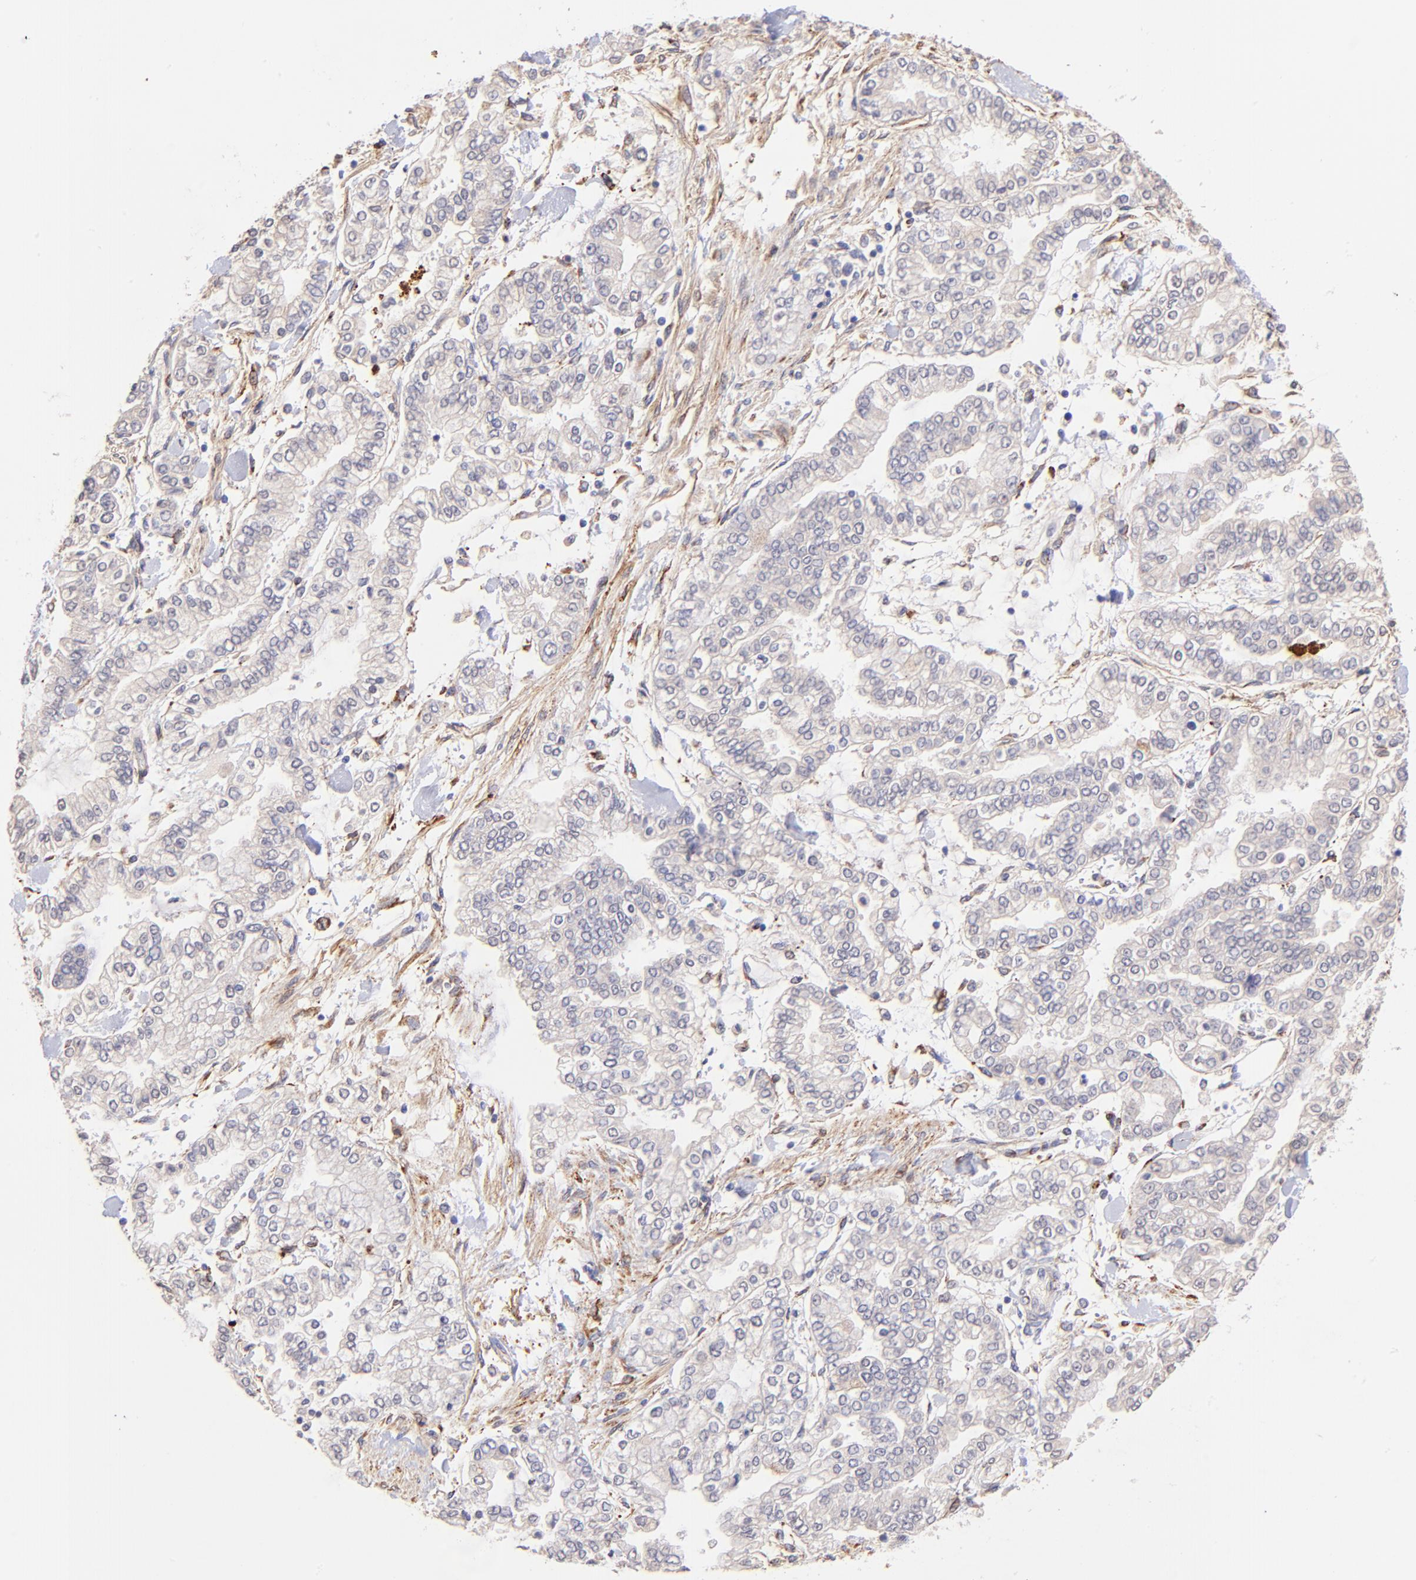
{"staining": {"intensity": "weak", "quantity": "<25%", "location": "cytoplasmic/membranous"}, "tissue": "stomach cancer", "cell_type": "Tumor cells", "image_type": "cancer", "snomed": [{"axis": "morphology", "description": "Normal tissue, NOS"}, {"axis": "morphology", "description": "Adenocarcinoma, NOS"}, {"axis": "topography", "description": "Stomach, upper"}, {"axis": "topography", "description": "Stomach"}], "caption": "Immunohistochemical staining of stomach adenocarcinoma reveals no significant positivity in tumor cells.", "gene": "SPARC", "patient": {"sex": "male", "age": 76}}